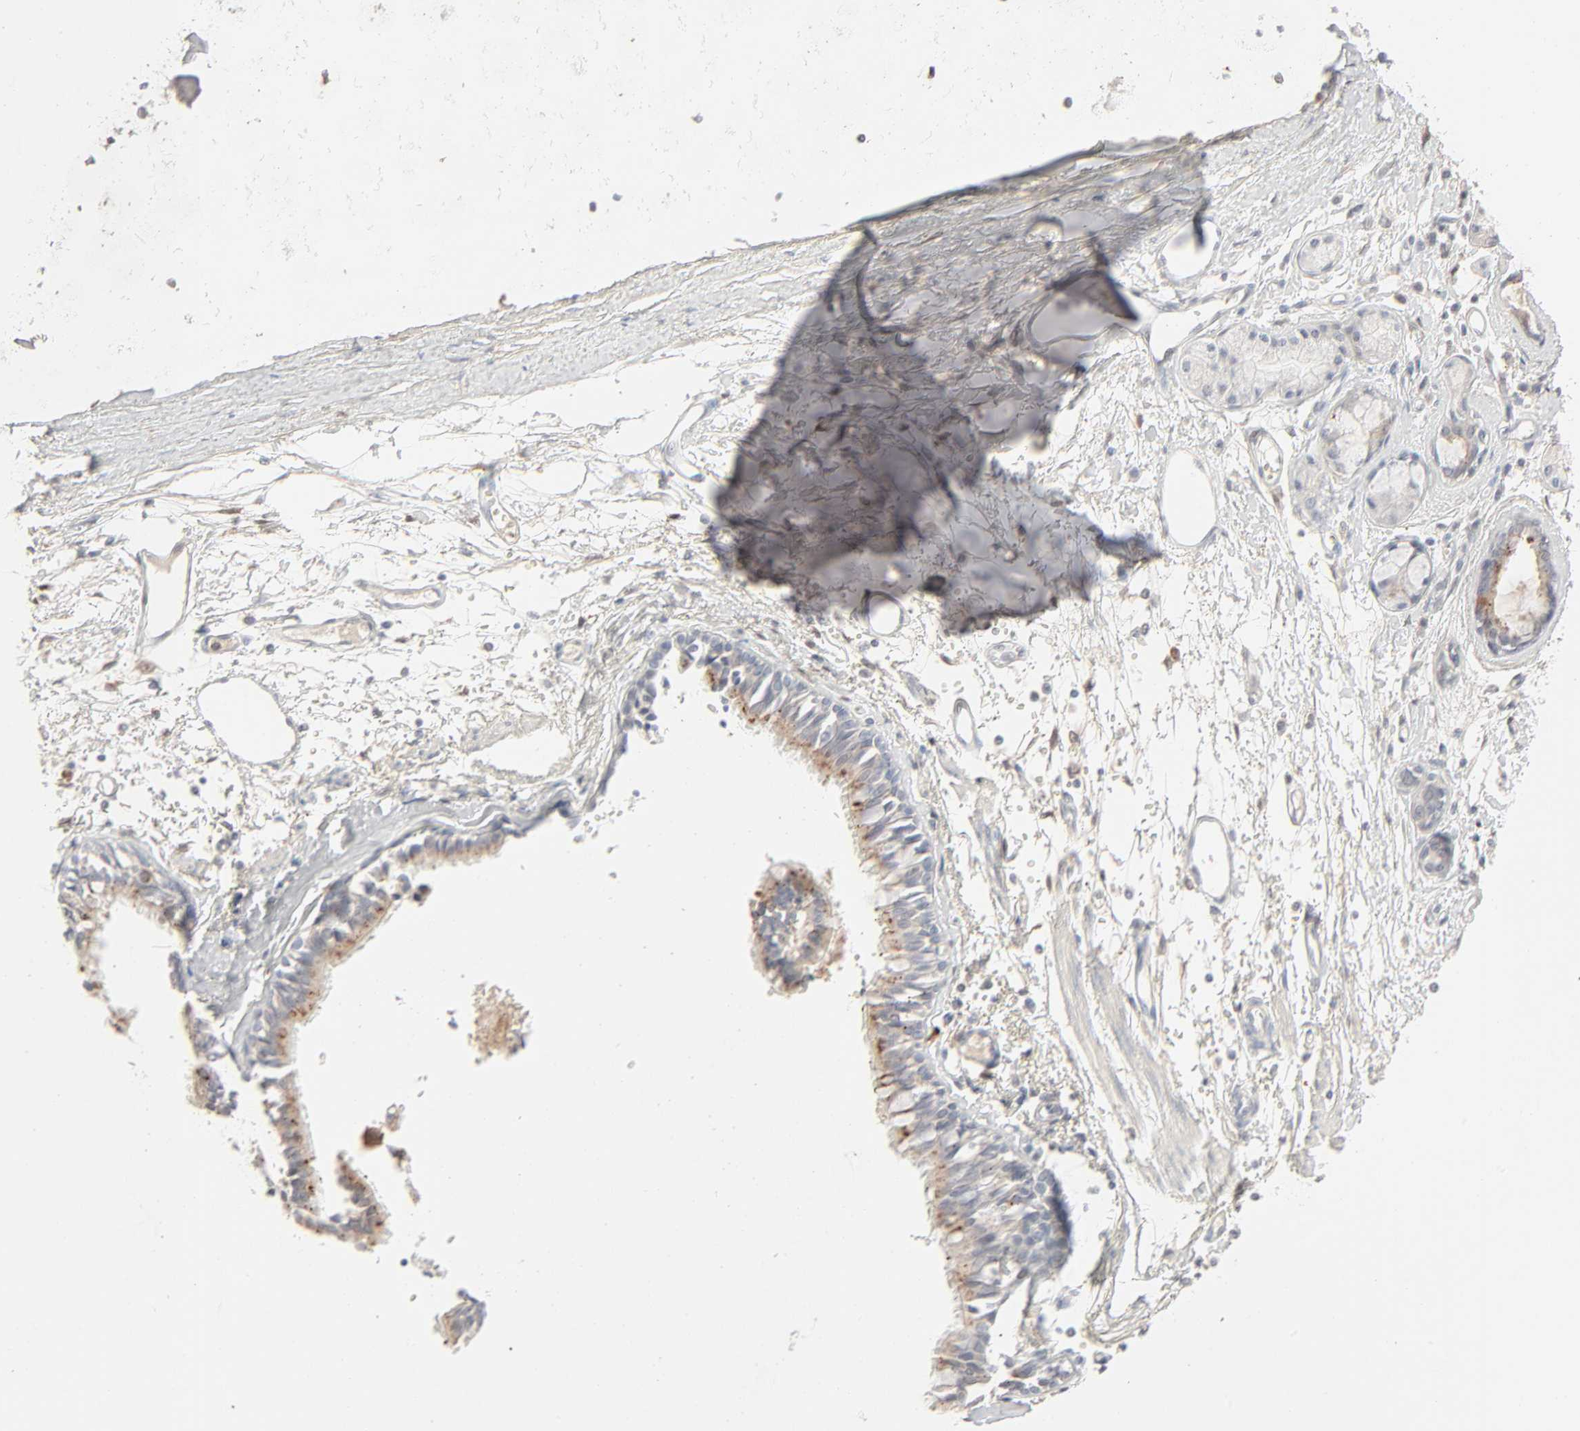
{"staining": {"intensity": "weak", "quantity": ">75%", "location": "cytoplasmic/membranous"}, "tissue": "bronchus", "cell_type": "Respiratory epithelial cells", "image_type": "normal", "snomed": [{"axis": "morphology", "description": "Normal tissue, NOS"}, {"axis": "topography", "description": "Bronchus"}, {"axis": "topography", "description": "Lung"}], "caption": "Human bronchus stained for a protein (brown) demonstrates weak cytoplasmic/membranous positive expression in about >75% of respiratory epithelial cells.", "gene": "LGALS2", "patient": {"sex": "female", "age": 56}}